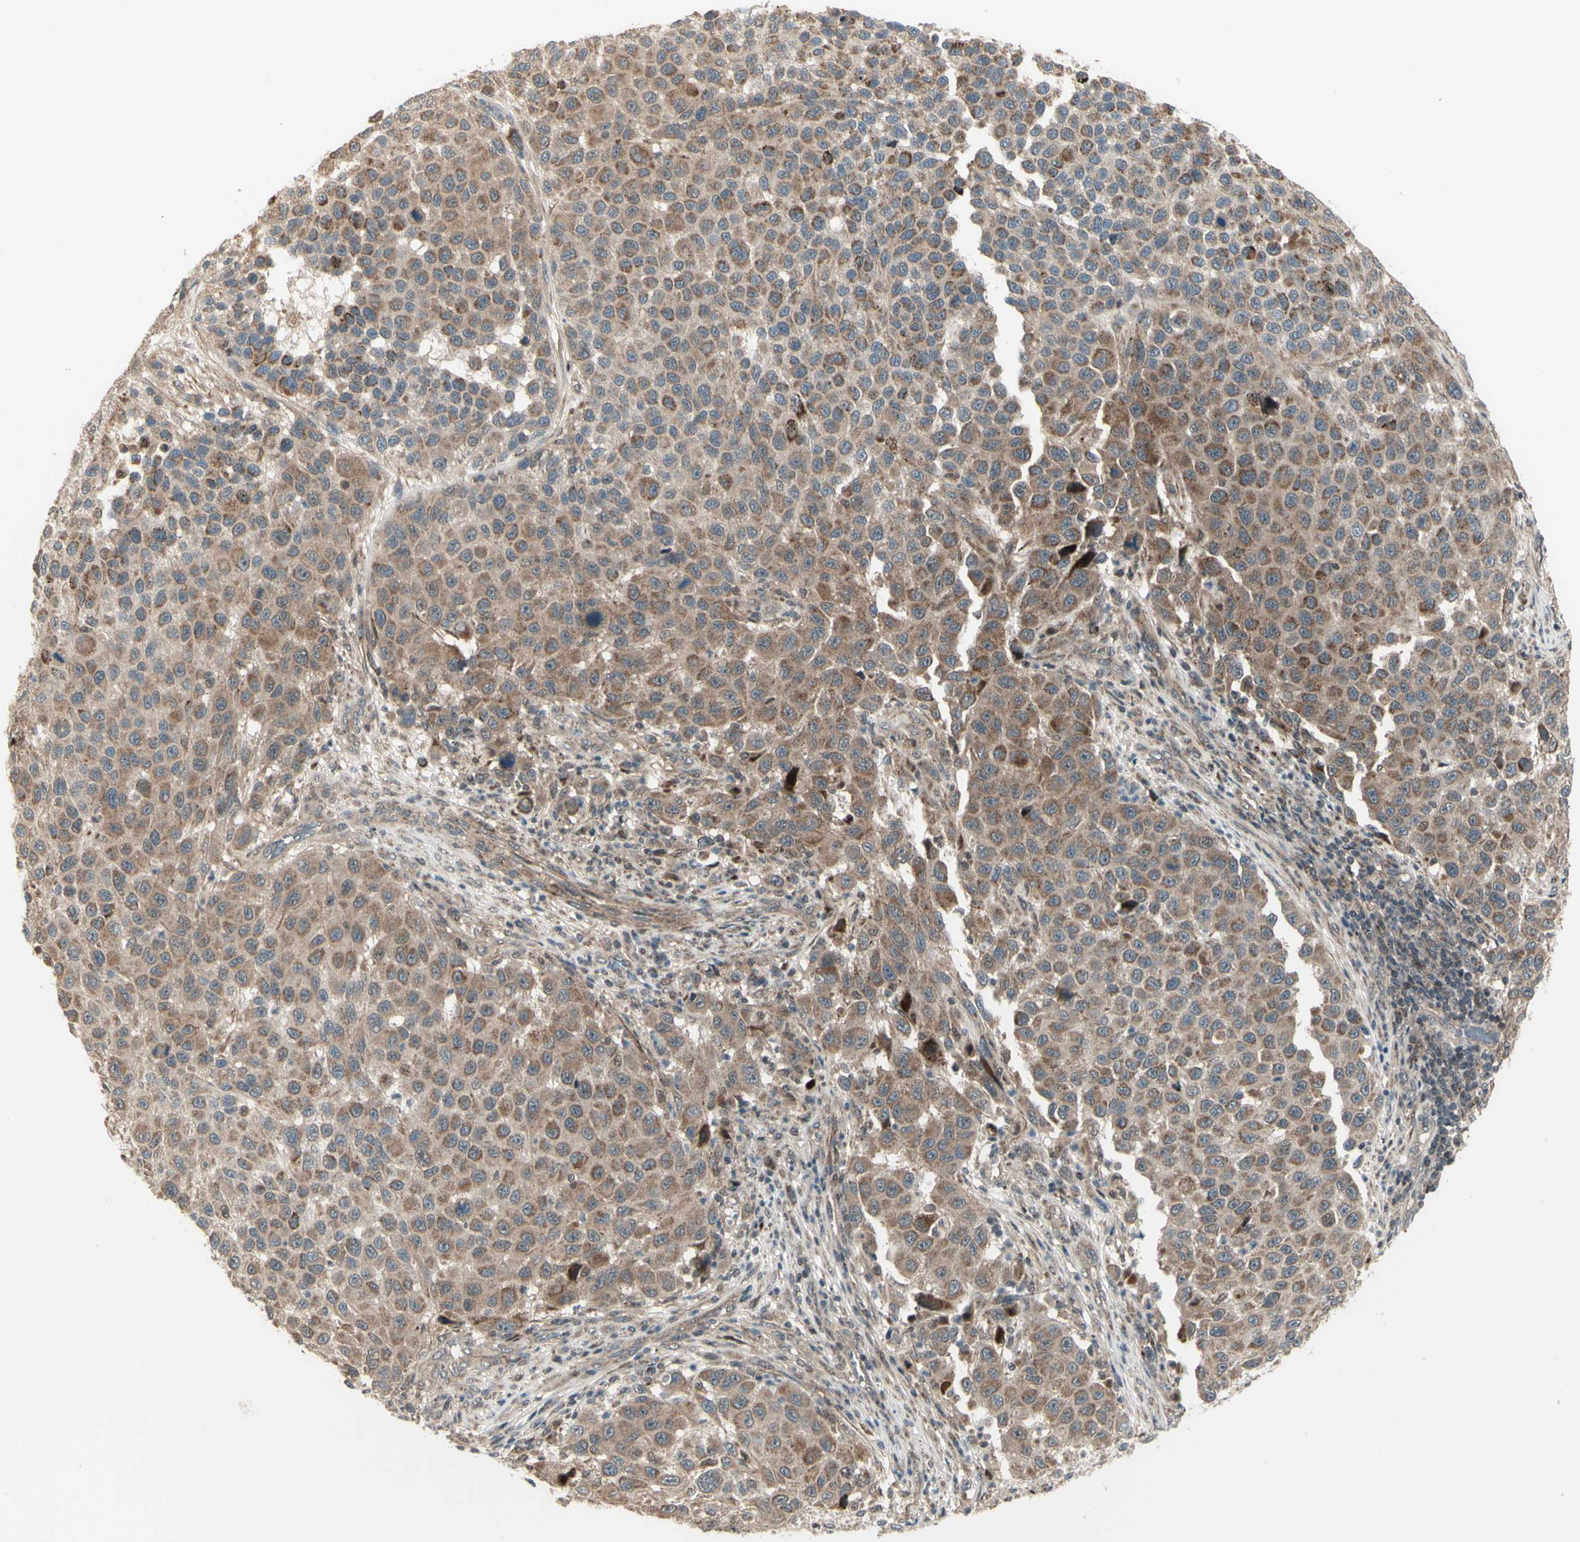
{"staining": {"intensity": "moderate", "quantity": ">75%", "location": "cytoplasmic/membranous"}, "tissue": "melanoma", "cell_type": "Tumor cells", "image_type": "cancer", "snomed": [{"axis": "morphology", "description": "Malignant melanoma, Metastatic site"}, {"axis": "topography", "description": "Lymph node"}], "caption": "Melanoma stained for a protein (brown) exhibits moderate cytoplasmic/membranous positive positivity in about >75% of tumor cells.", "gene": "OSTM1", "patient": {"sex": "male", "age": 61}}